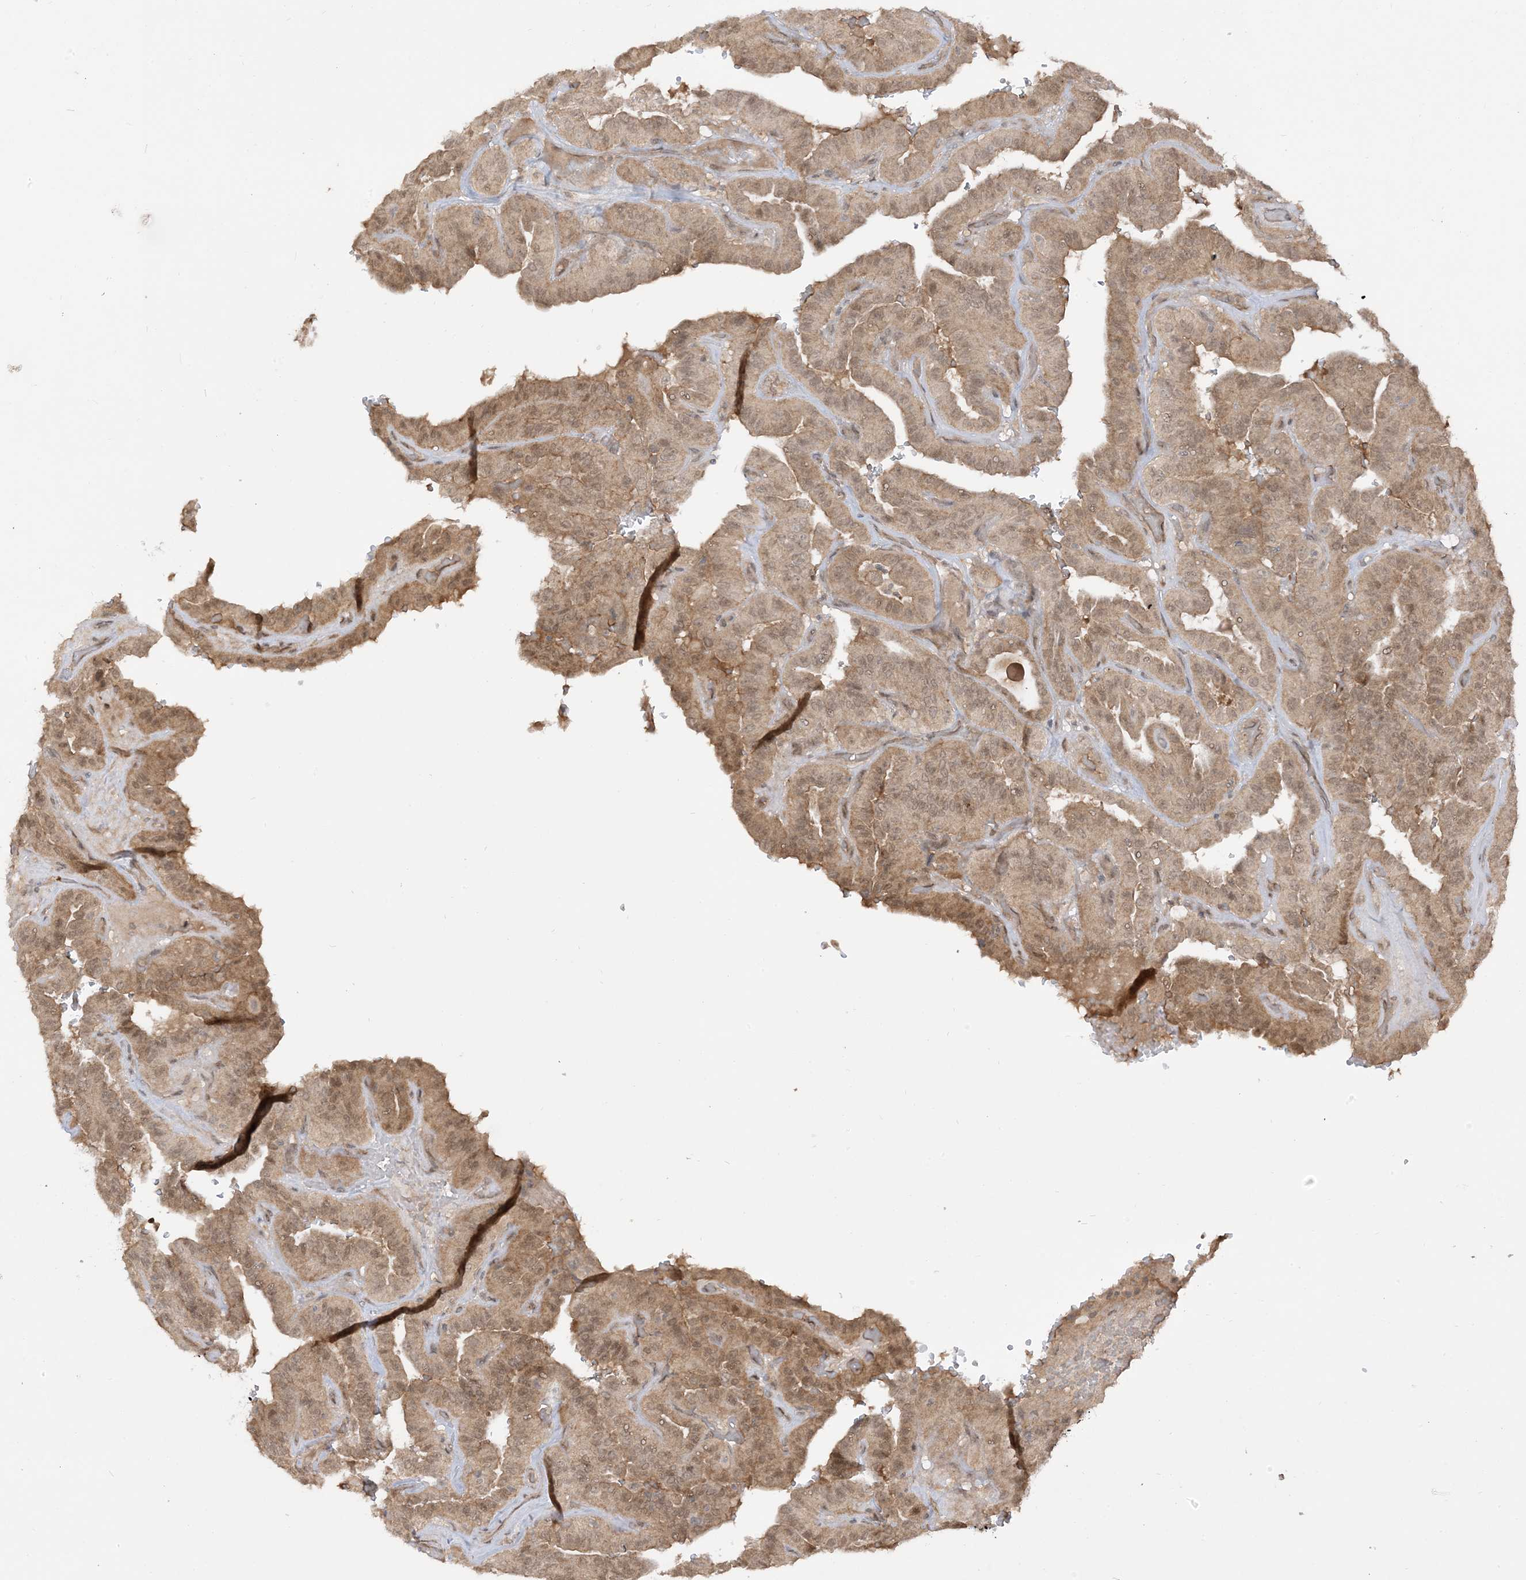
{"staining": {"intensity": "weak", "quantity": ">75%", "location": "cytoplasmic/membranous"}, "tissue": "thyroid cancer", "cell_type": "Tumor cells", "image_type": "cancer", "snomed": [{"axis": "morphology", "description": "Papillary adenocarcinoma, NOS"}, {"axis": "topography", "description": "Thyroid gland"}], "caption": "Weak cytoplasmic/membranous positivity for a protein is identified in about >75% of tumor cells of thyroid cancer (papillary adenocarcinoma) using immunohistochemistry (IHC).", "gene": "TBCC", "patient": {"sex": "male", "age": 77}}